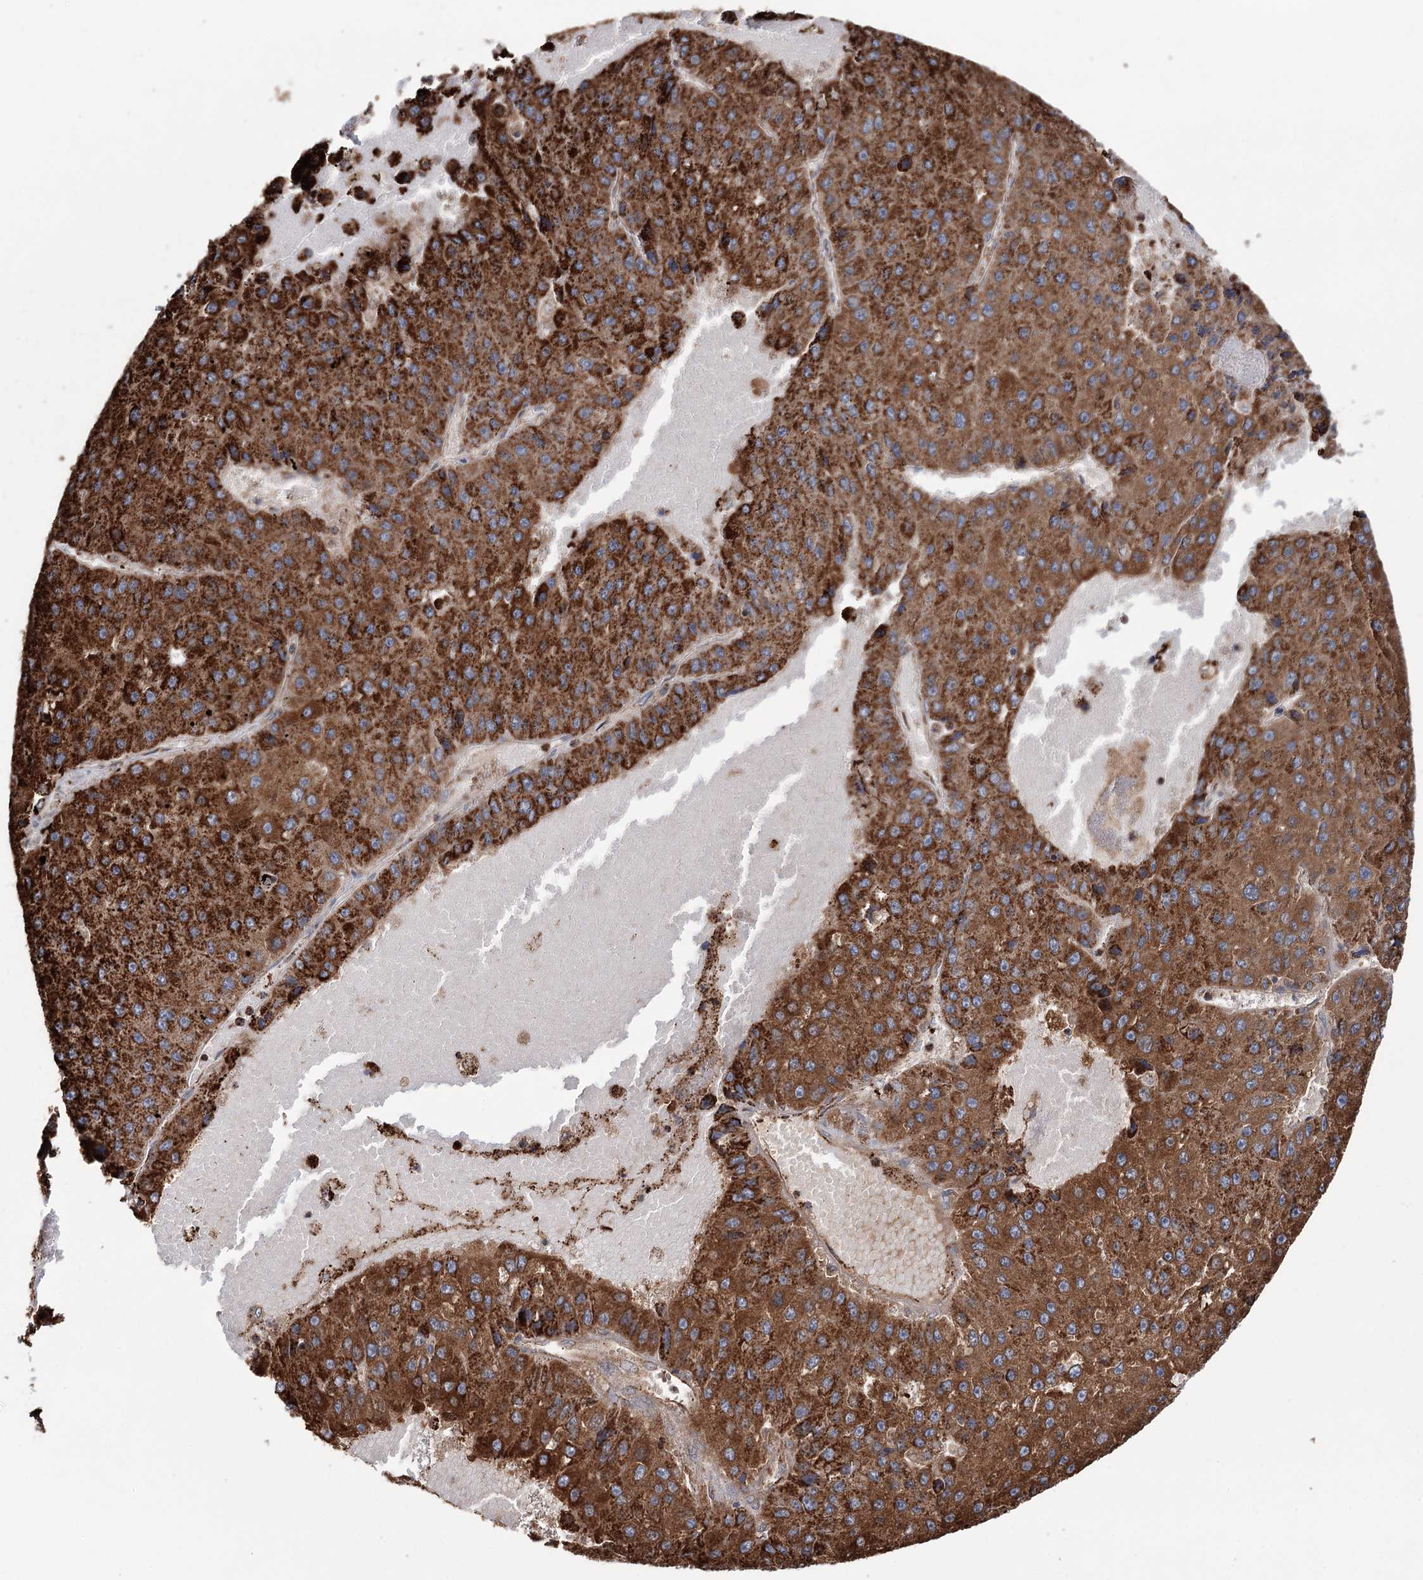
{"staining": {"intensity": "strong", "quantity": ">75%", "location": "cytoplasmic/membranous"}, "tissue": "liver cancer", "cell_type": "Tumor cells", "image_type": "cancer", "snomed": [{"axis": "morphology", "description": "Carcinoma, Hepatocellular, NOS"}, {"axis": "topography", "description": "Liver"}], "caption": "Hepatocellular carcinoma (liver) stained with DAB (3,3'-diaminobenzidine) IHC shows high levels of strong cytoplasmic/membranous expression in about >75% of tumor cells.", "gene": "APH1A", "patient": {"sex": "female", "age": 73}}